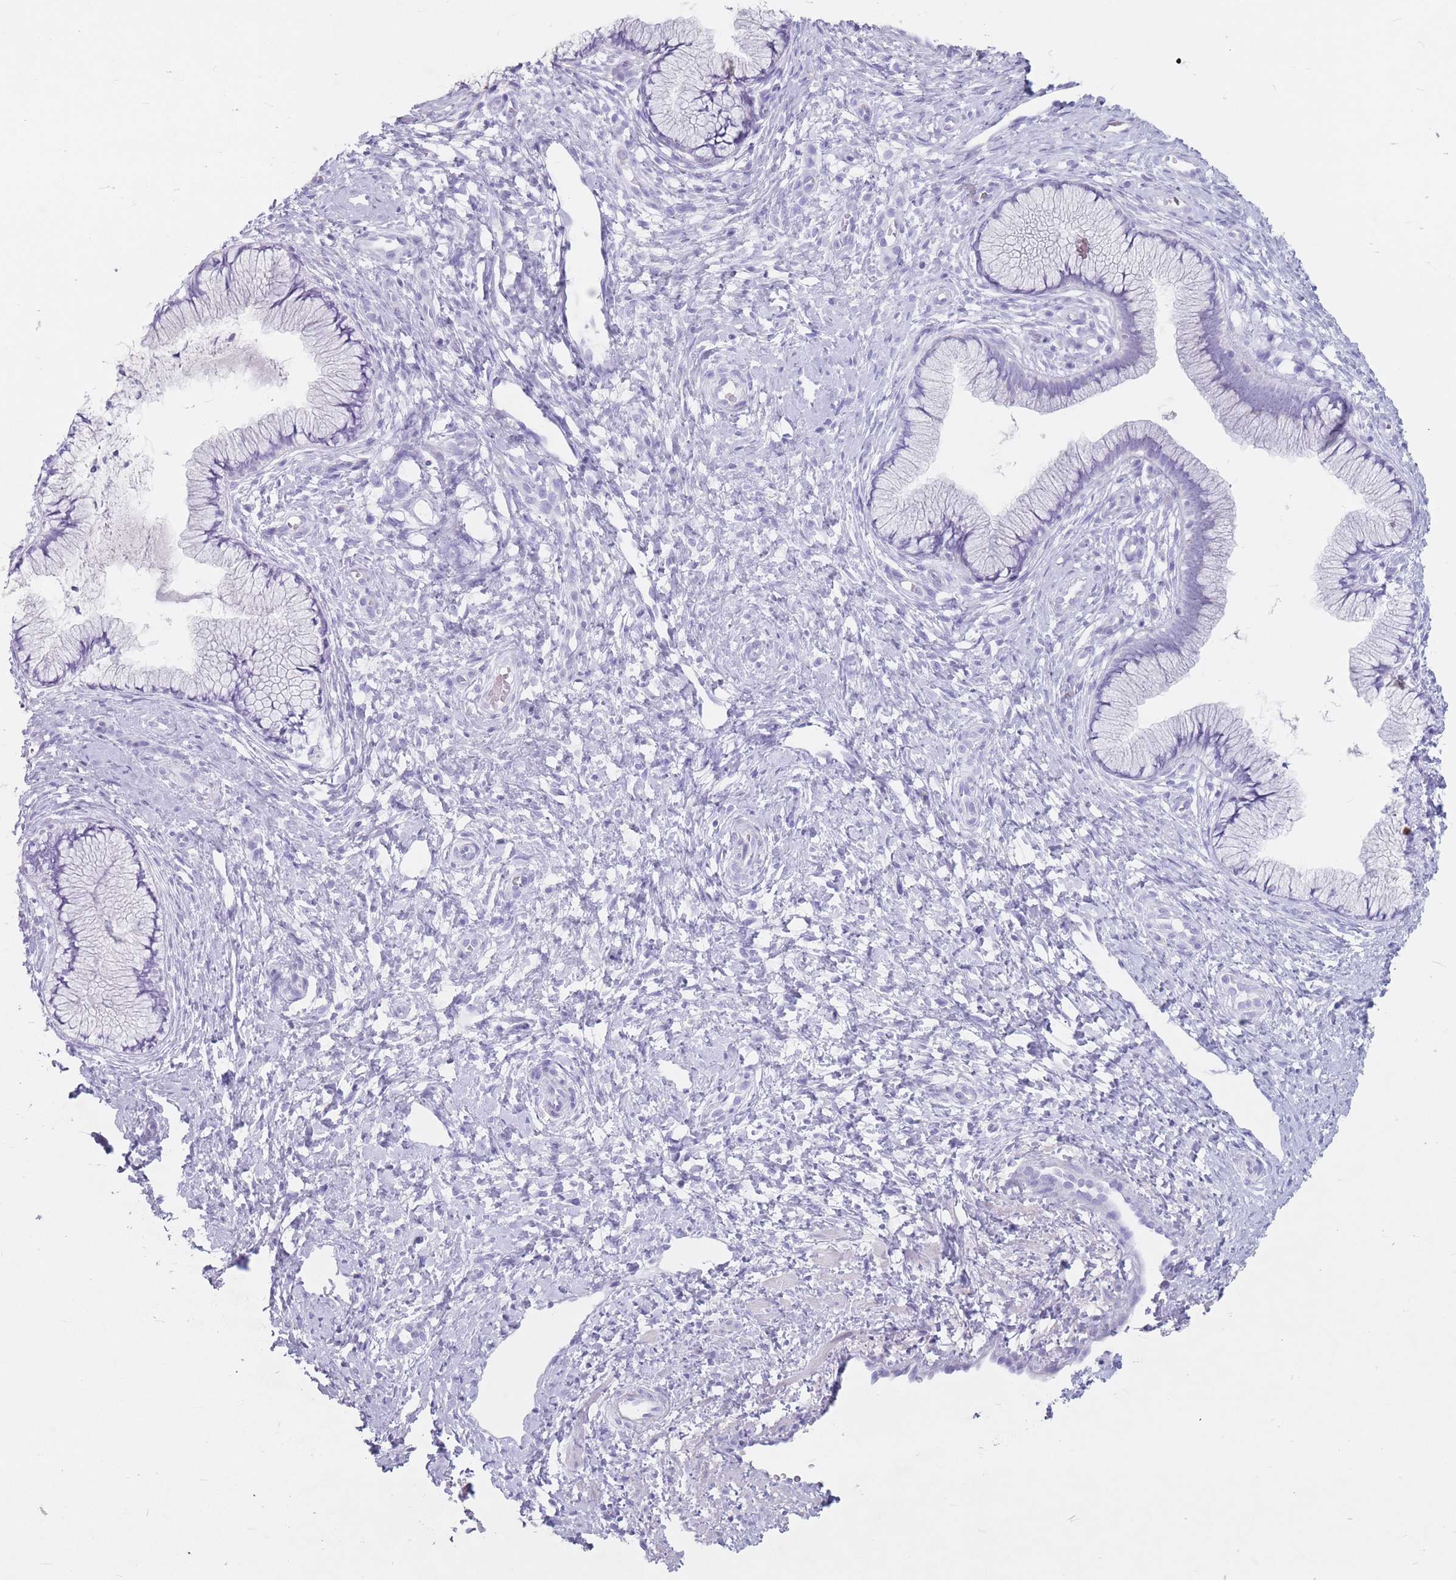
{"staining": {"intensity": "negative", "quantity": "none", "location": "none"}, "tissue": "cervix", "cell_type": "Glandular cells", "image_type": "normal", "snomed": [{"axis": "morphology", "description": "Normal tissue, NOS"}, {"axis": "topography", "description": "Cervix"}], "caption": "Immunohistochemistry (IHC) of normal human cervix shows no expression in glandular cells.", "gene": "ST3GAL5", "patient": {"sex": "female", "age": 36}}